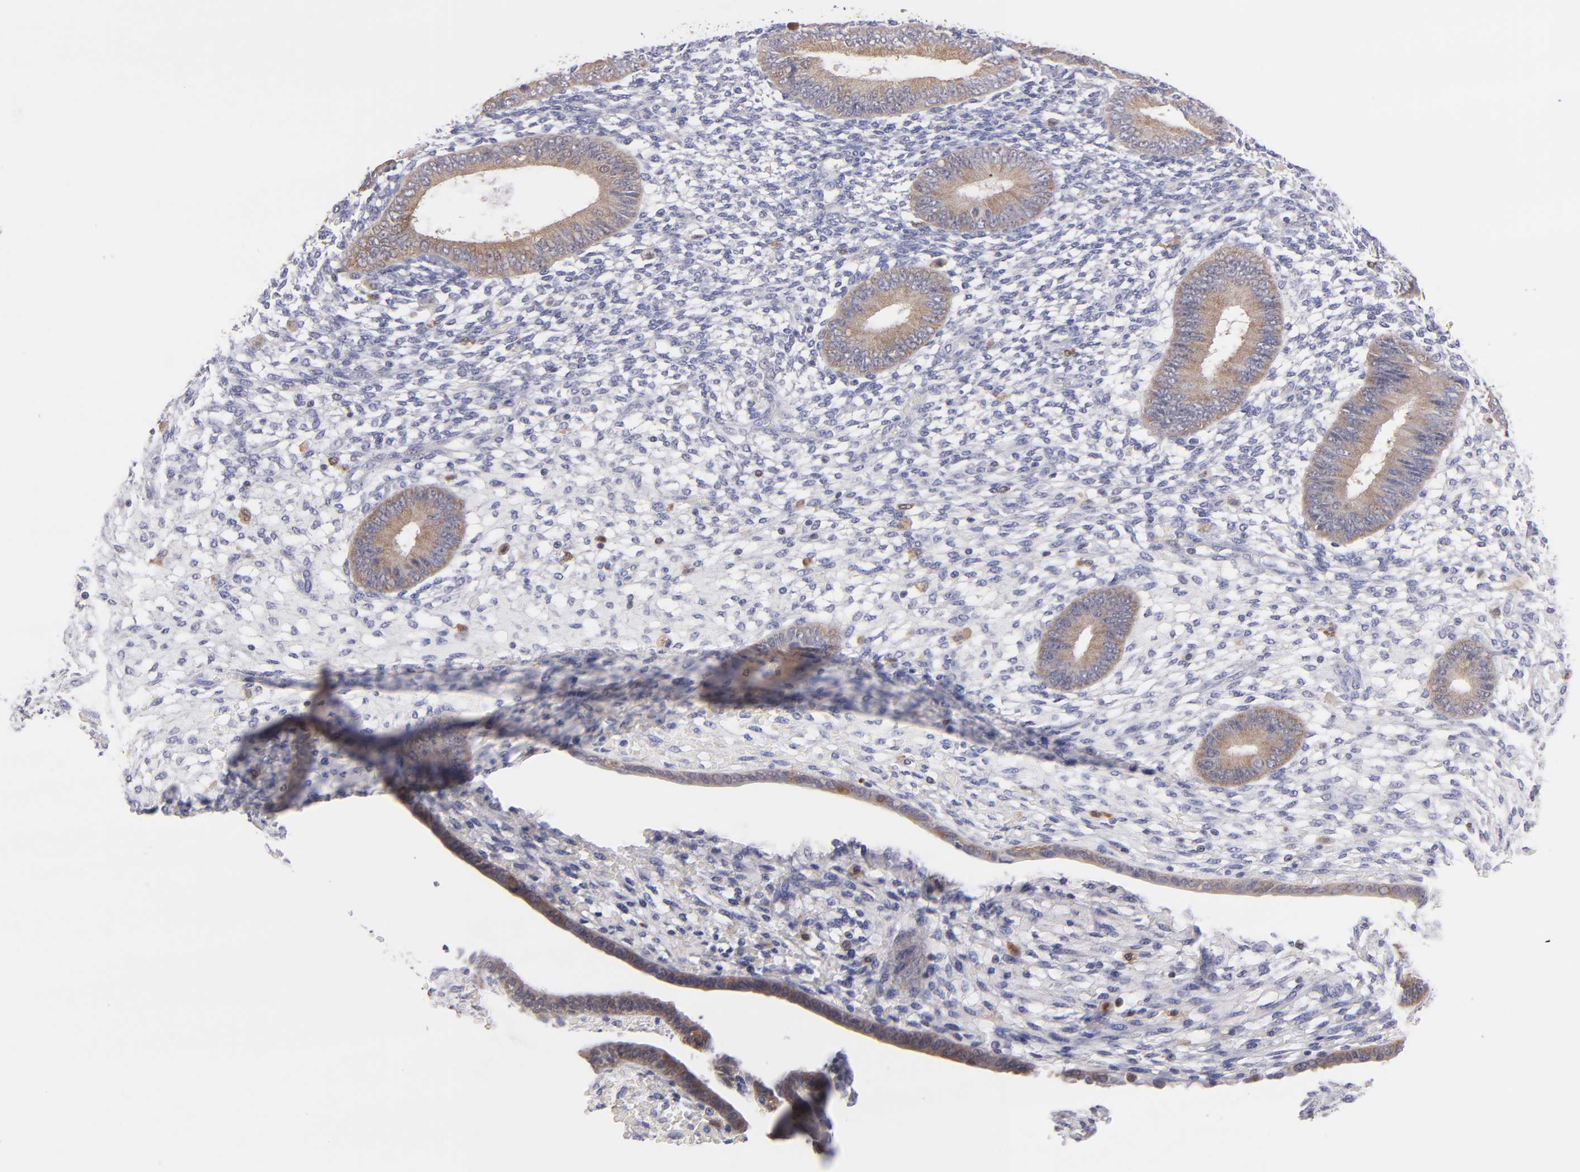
{"staining": {"intensity": "negative", "quantity": "none", "location": "none"}, "tissue": "endometrium", "cell_type": "Cells in endometrial stroma", "image_type": "normal", "snomed": [{"axis": "morphology", "description": "Normal tissue, NOS"}, {"axis": "topography", "description": "Endometrium"}], "caption": "Immunohistochemical staining of unremarkable human endometrium exhibits no significant expression in cells in endometrial stroma. (DAB (3,3'-diaminobenzidine) IHC visualized using brightfield microscopy, high magnification).", "gene": "PRKCD", "patient": {"sex": "female", "age": 42}}